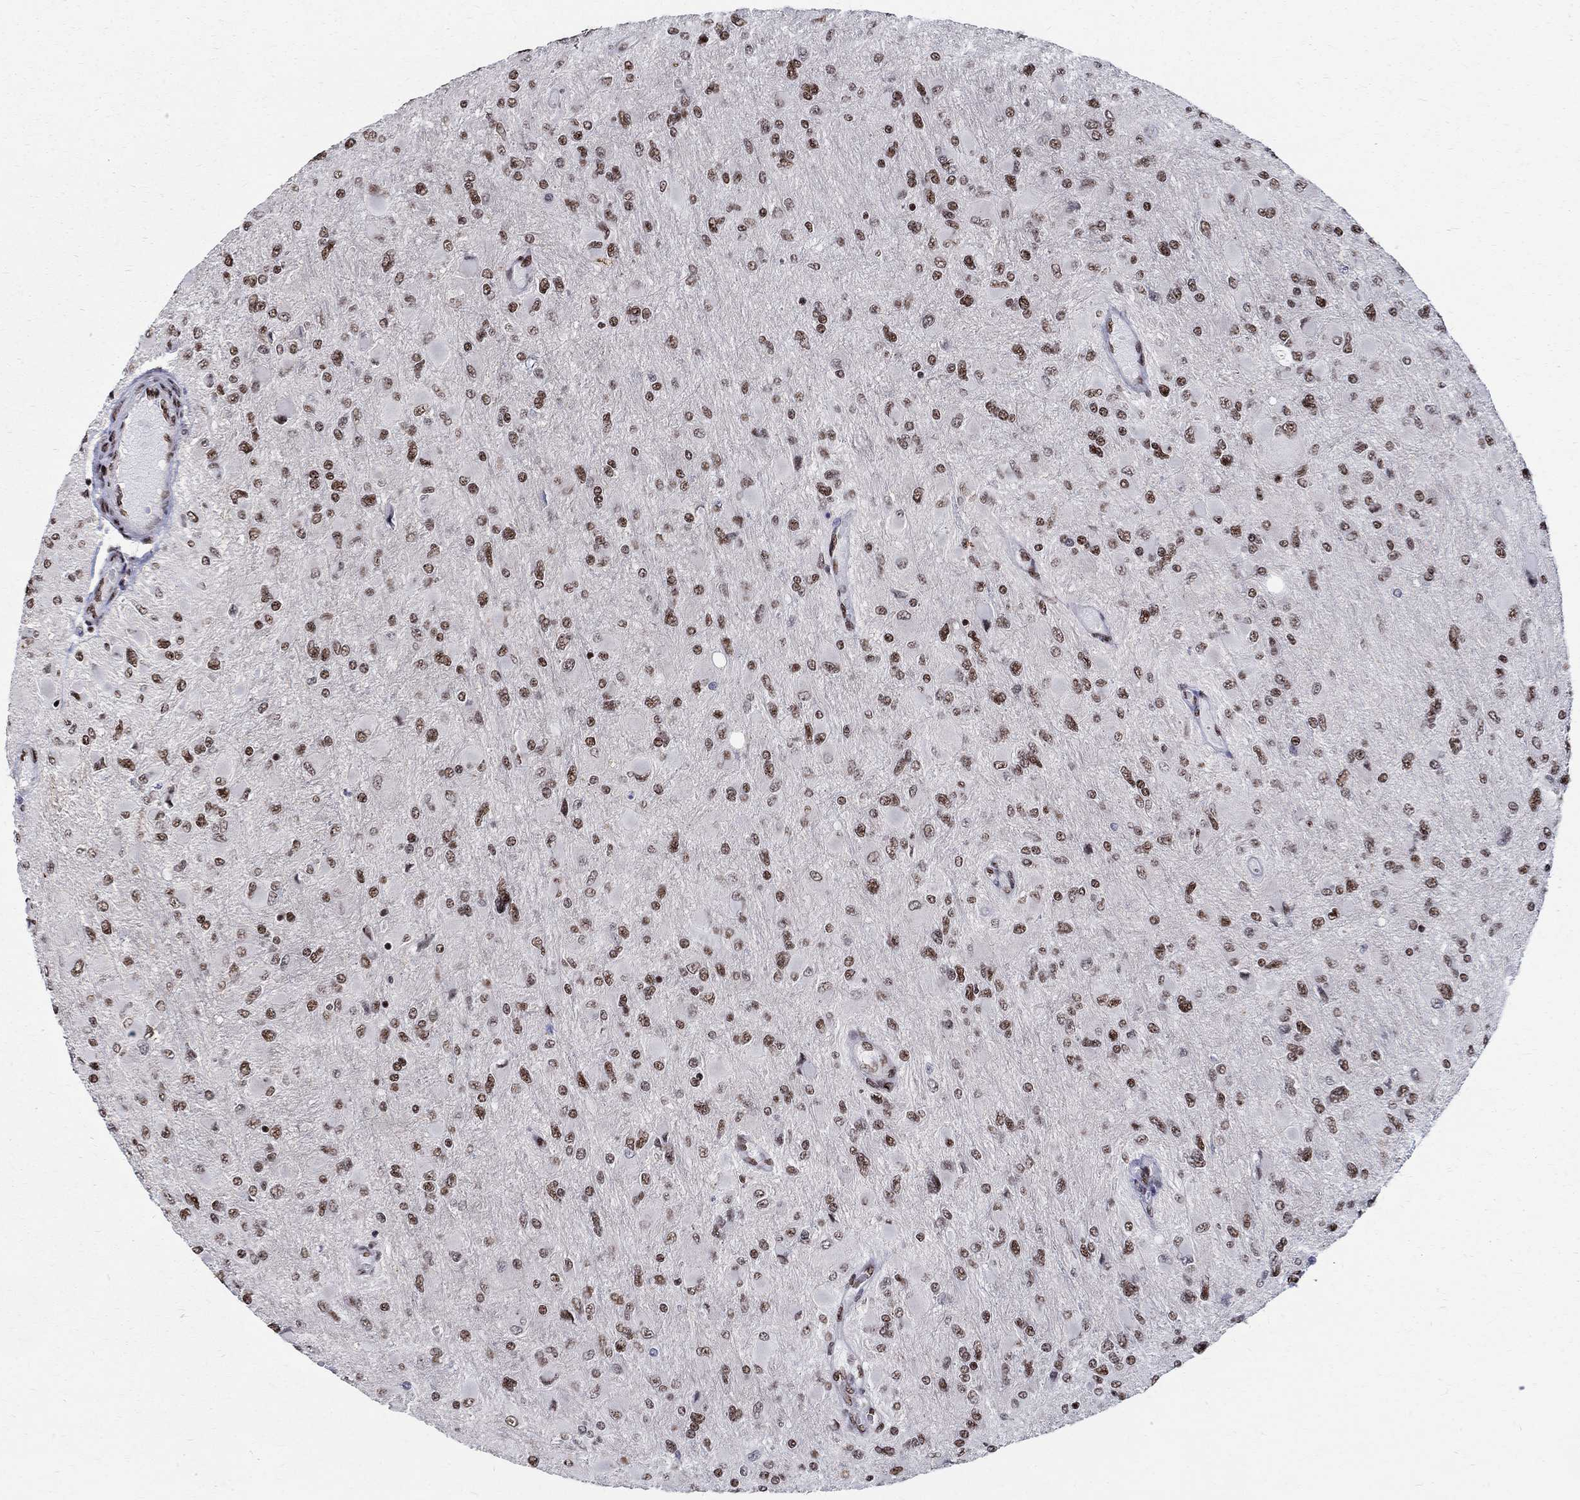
{"staining": {"intensity": "strong", "quantity": "25%-75%", "location": "nuclear"}, "tissue": "glioma", "cell_type": "Tumor cells", "image_type": "cancer", "snomed": [{"axis": "morphology", "description": "Glioma, malignant, High grade"}, {"axis": "topography", "description": "Cerebral cortex"}], "caption": "Immunohistochemistry histopathology image of human malignant glioma (high-grade) stained for a protein (brown), which displays high levels of strong nuclear positivity in approximately 25%-75% of tumor cells.", "gene": "FBXO16", "patient": {"sex": "female", "age": 36}}